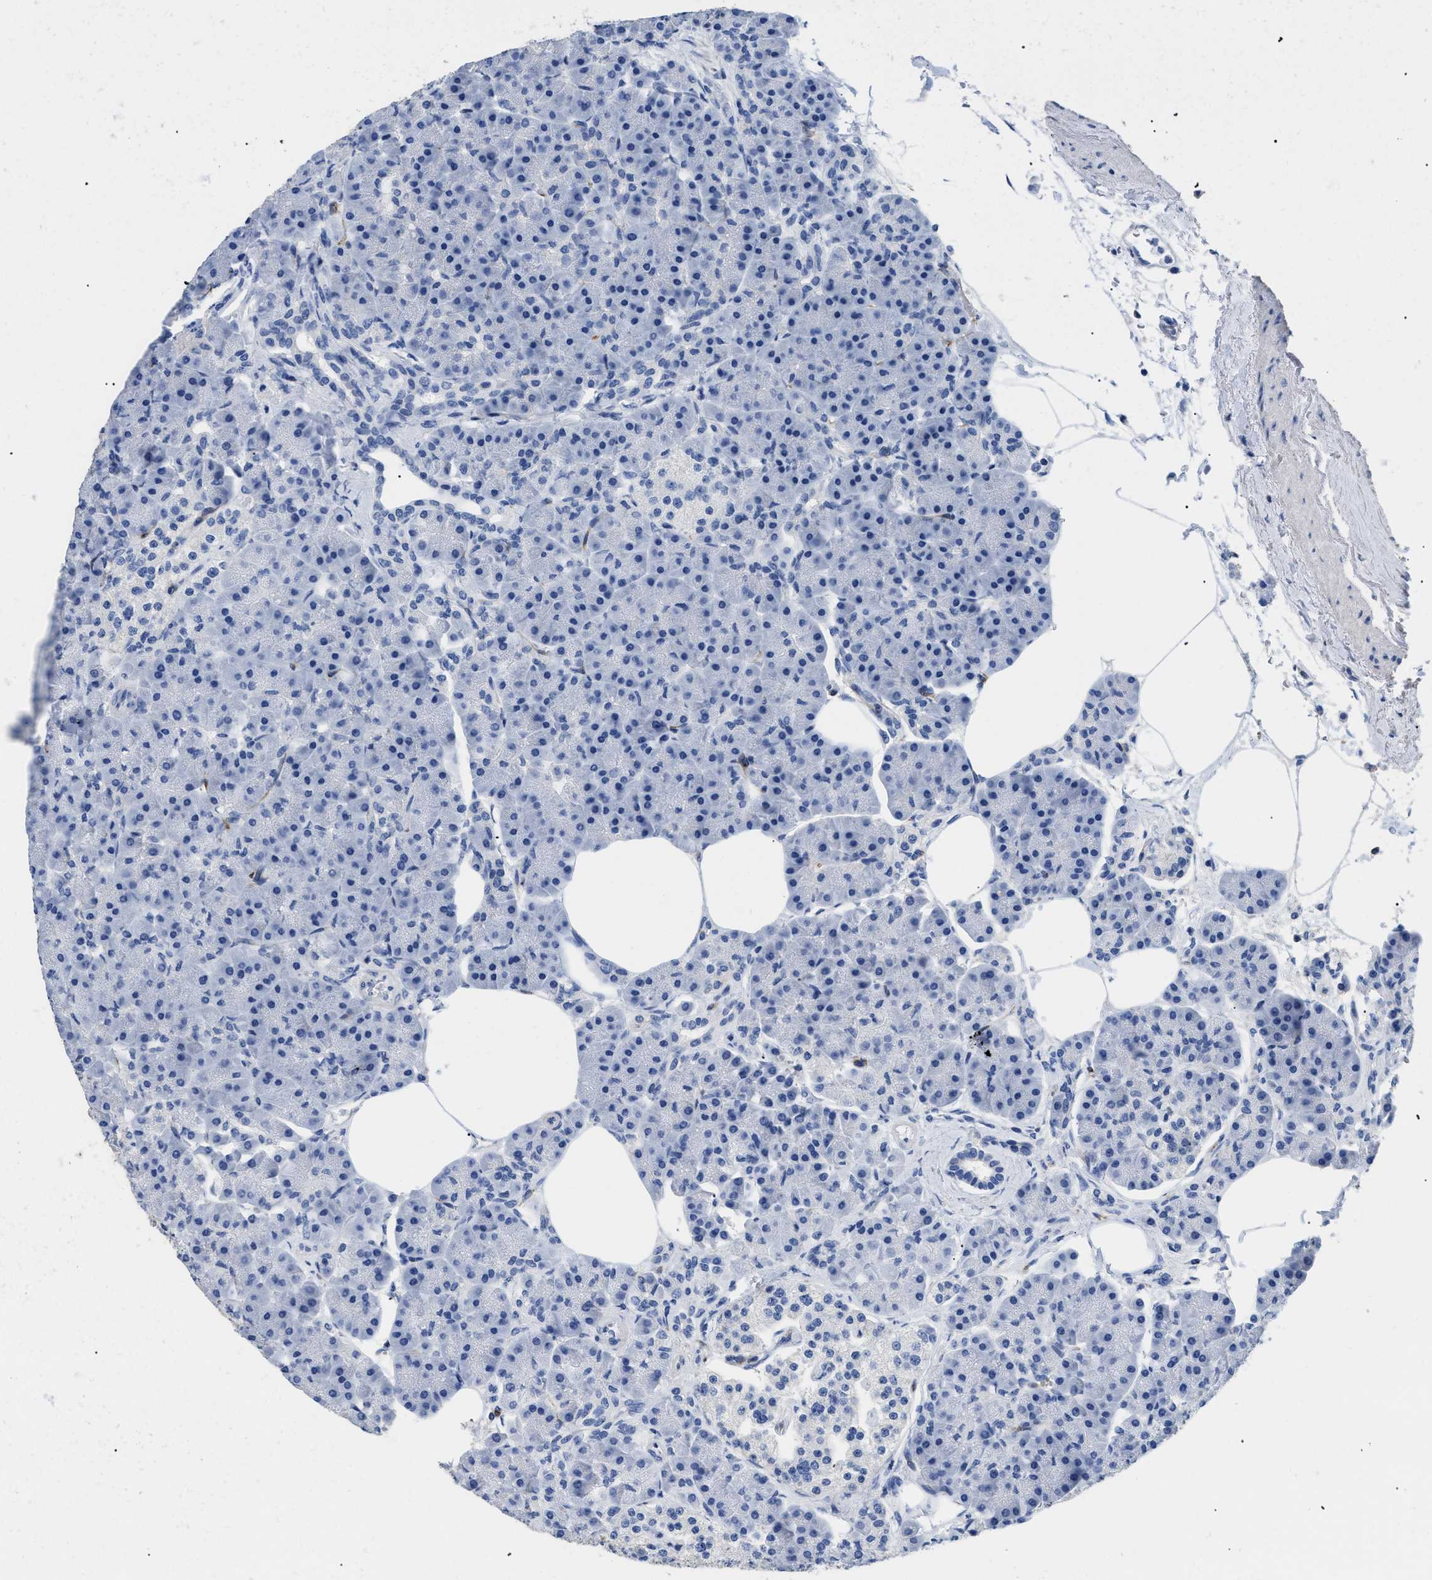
{"staining": {"intensity": "negative", "quantity": "none", "location": "none"}, "tissue": "pancreas", "cell_type": "Exocrine glandular cells", "image_type": "normal", "snomed": [{"axis": "morphology", "description": "Normal tissue, NOS"}, {"axis": "topography", "description": "Pancreas"}], "caption": "Immunohistochemistry photomicrograph of benign pancreas stained for a protein (brown), which demonstrates no expression in exocrine glandular cells.", "gene": "DLC1", "patient": {"sex": "female", "age": 70}}